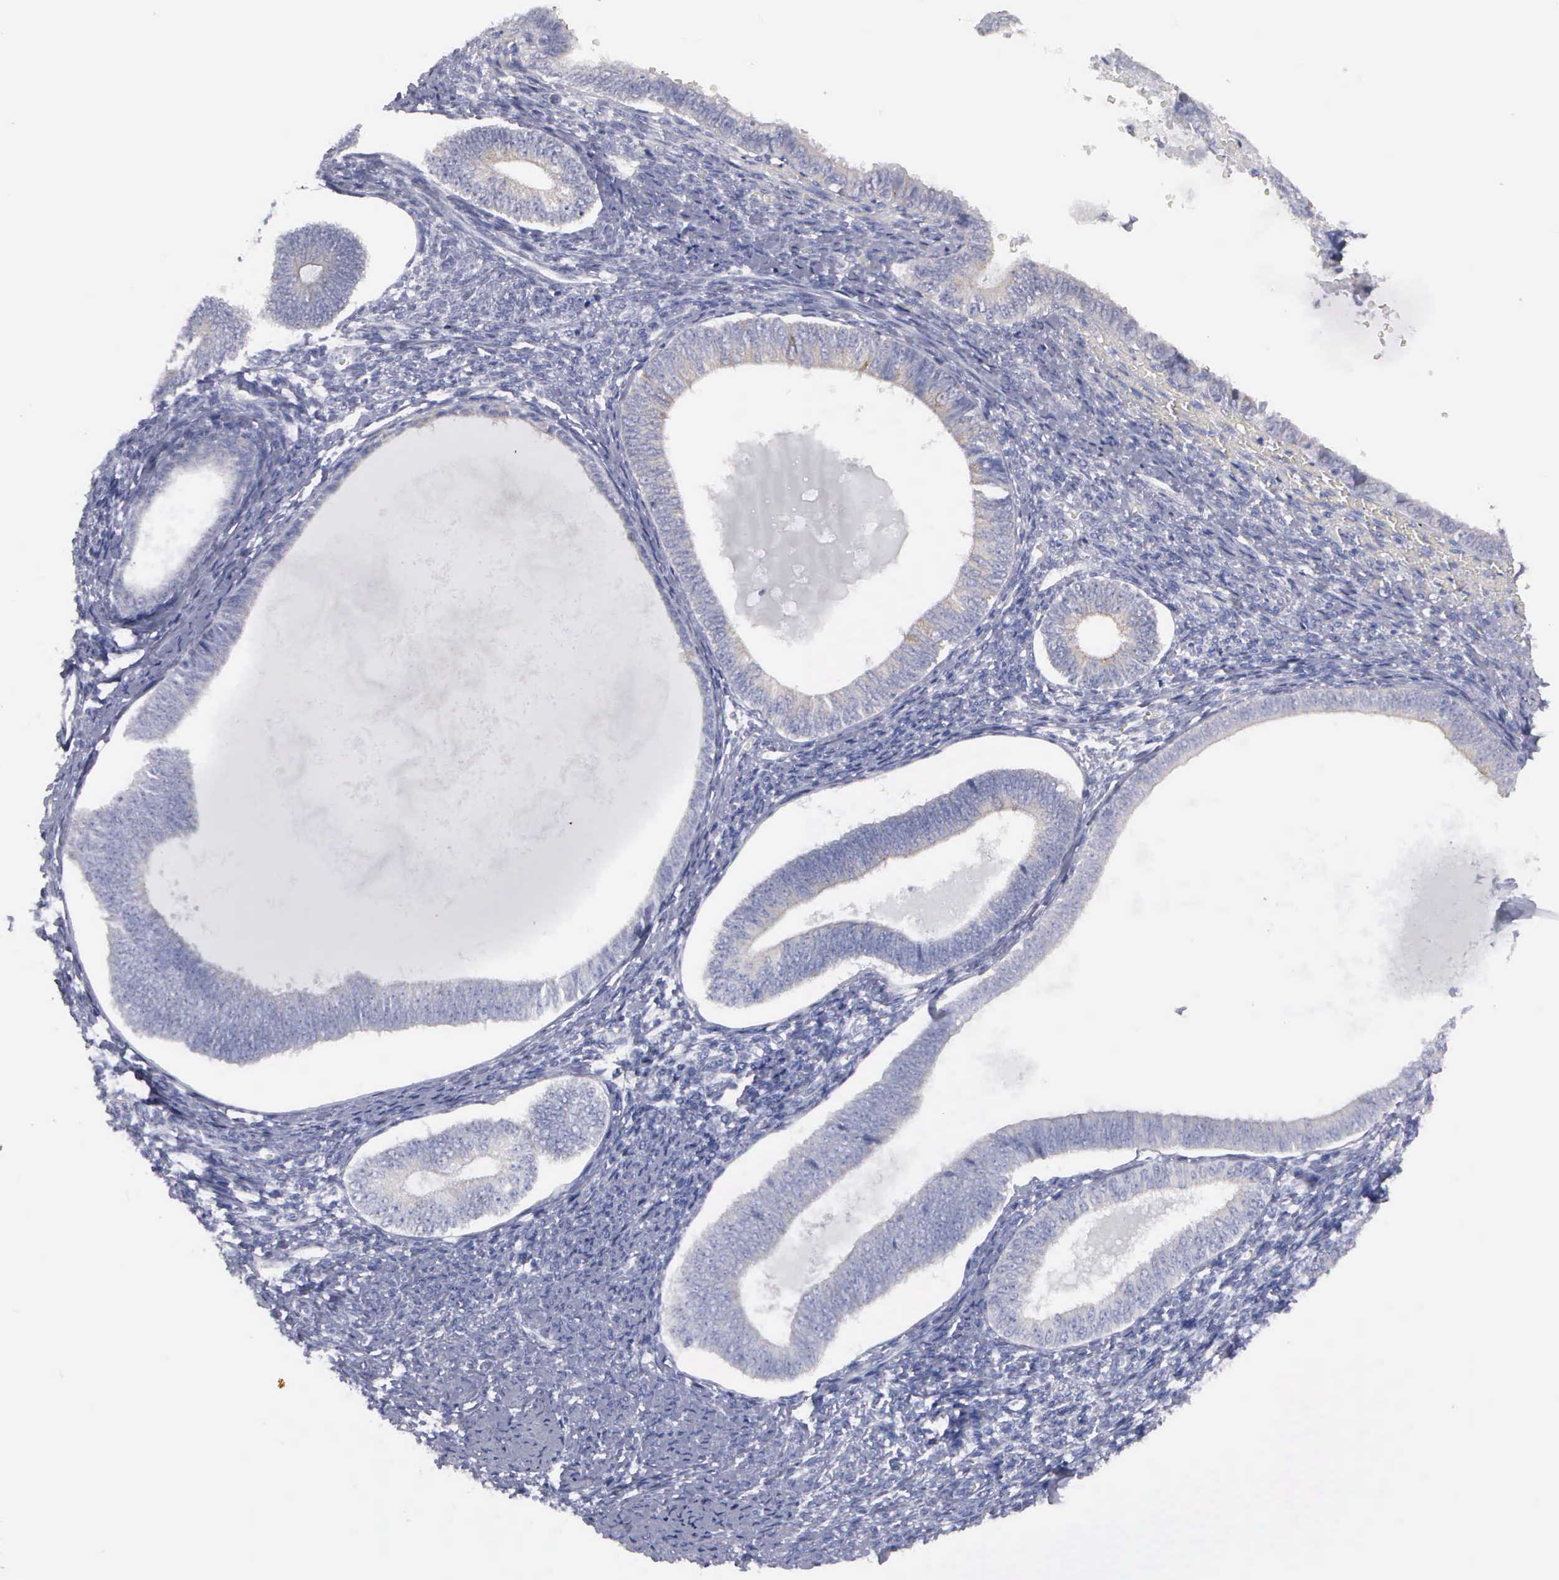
{"staining": {"intensity": "negative", "quantity": "none", "location": "none"}, "tissue": "endometrium", "cell_type": "Cells in endometrial stroma", "image_type": "normal", "snomed": [{"axis": "morphology", "description": "Normal tissue, NOS"}, {"axis": "topography", "description": "Endometrium"}], "caption": "Cells in endometrial stroma are negative for brown protein staining in normal endometrium. (DAB IHC with hematoxylin counter stain).", "gene": "CEP170B", "patient": {"sex": "female", "age": 82}}